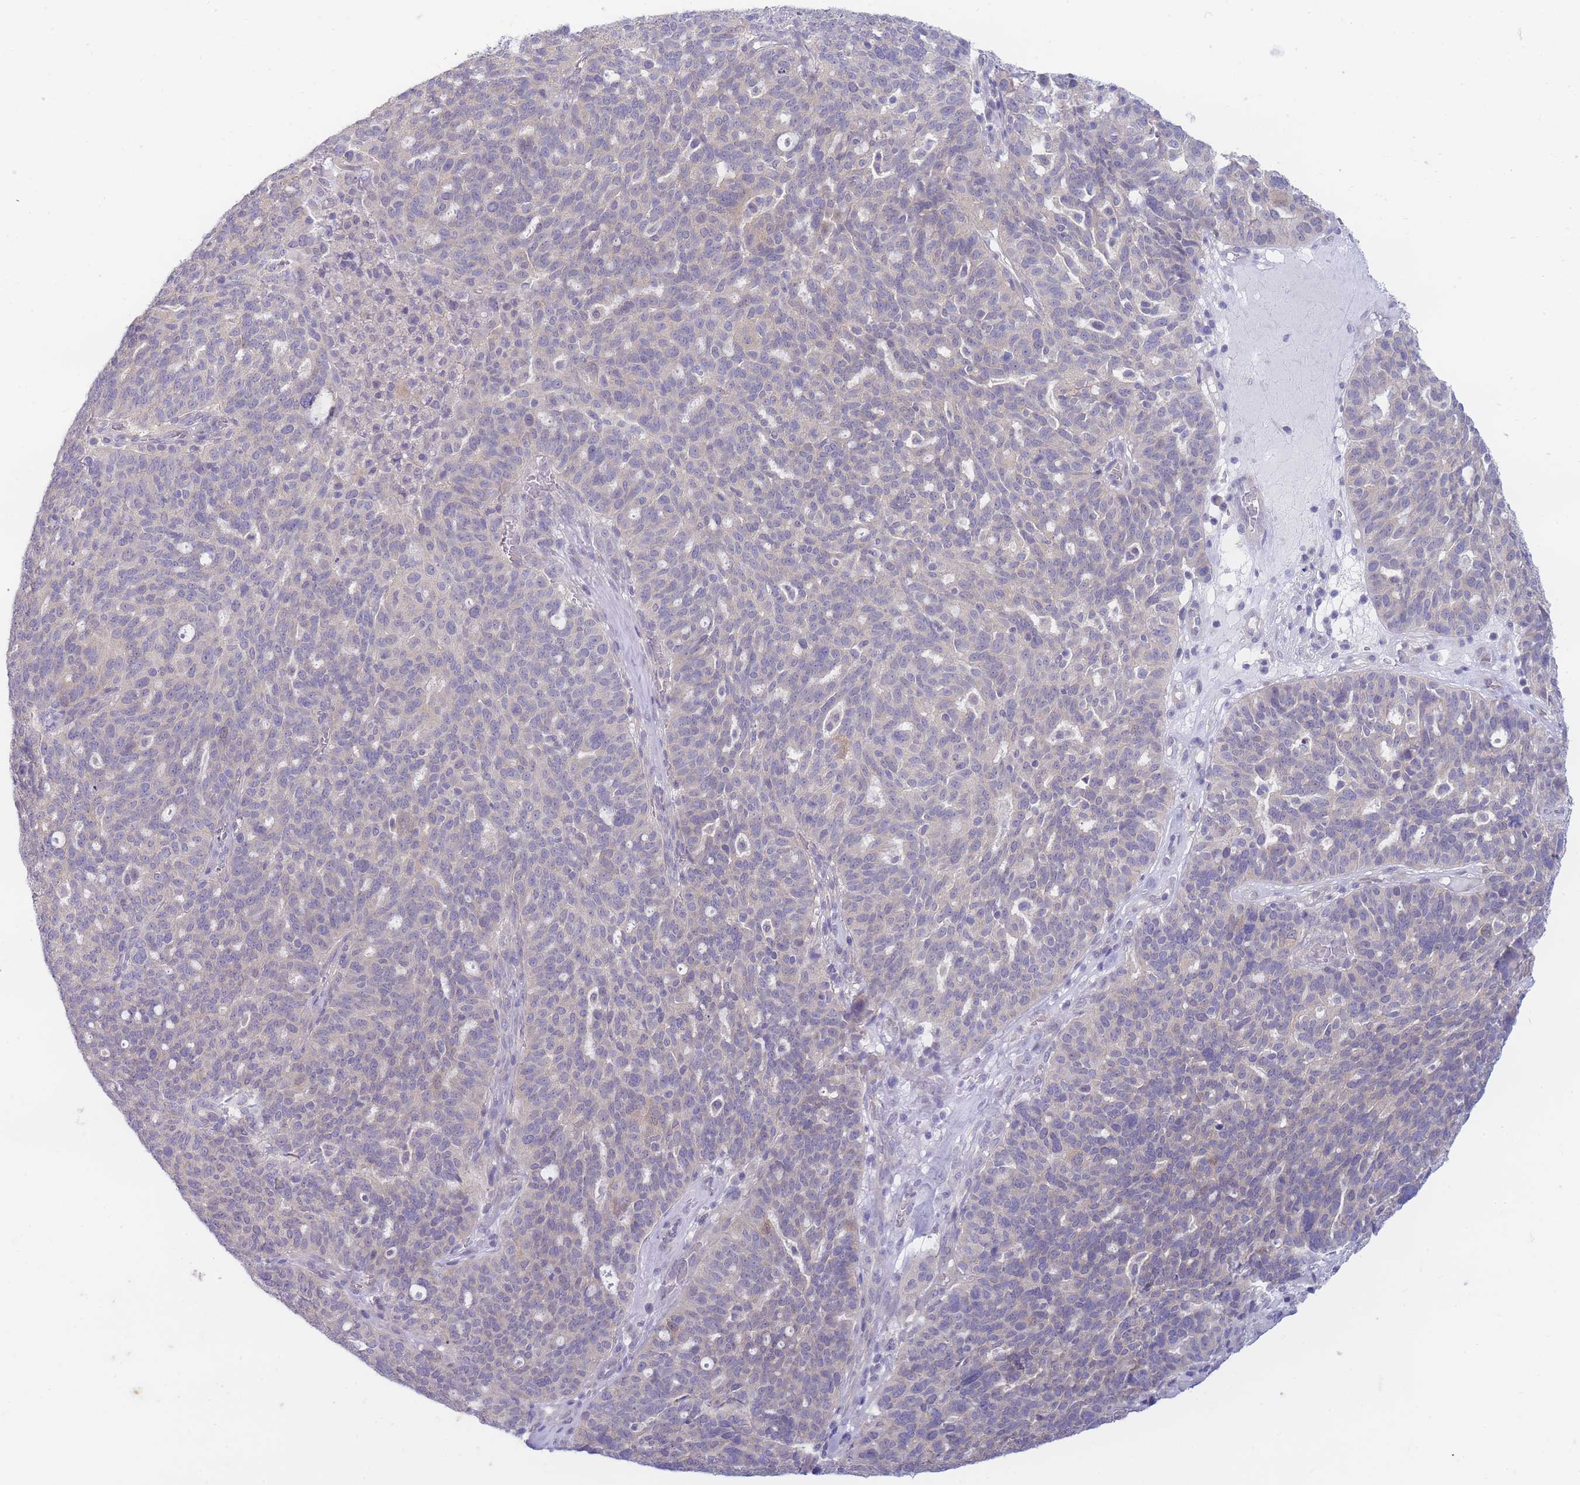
{"staining": {"intensity": "negative", "quantity": "none", "location": "none"}, "tissue": "ovarian cancer", "cell_type": "Tumor cells", "image_type": "cancer", "snomed": [{"axis": "morphology", "description": "Cystadenocarcinoma, serous, NOS"}, {"axis": "topography", "description": "Ovary"}], "caption": "This is a image of immunohistochemistry (IHC) staining of serous cystadenocarcinoma (ovarian), which shows no staining in tumor cells. (Brightfield microscopy of DAB IHC at high magnification).", "gene": "SUGT1", "patient": {"sex": "female", "age": 59}}